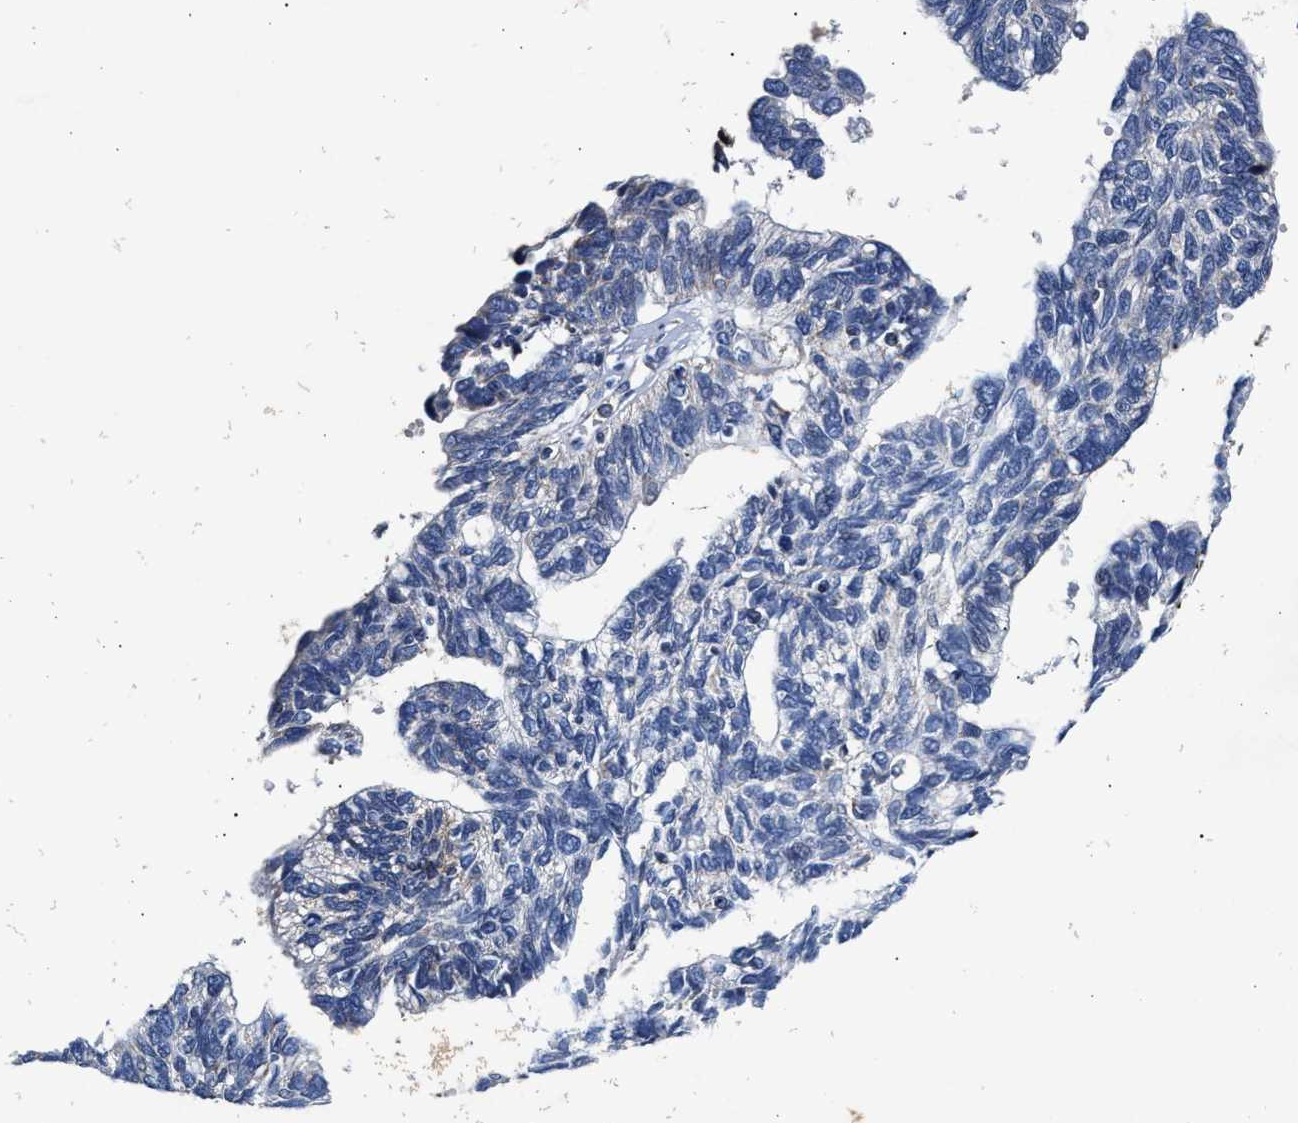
{"staining": {"intensity": "negative", "quantity": "none", "location": "none"}, "tissue": "ovarian cancer", "cell_type": "Tumor cells", "image_type": "cancer", "snomed": [{"axis": "morphology", "description": "Cystadenocarcinoma, serous, NOS"}, {"axis": "topography", "description": "Ovary"}], "caption": "This is a photomicrograph of IHC staining of serous cystadenocarcinoma (ovarian), which shows no expression in tumor cells.", "gene": "SGK1", "patient": {"sex": "female", "age": 79}}